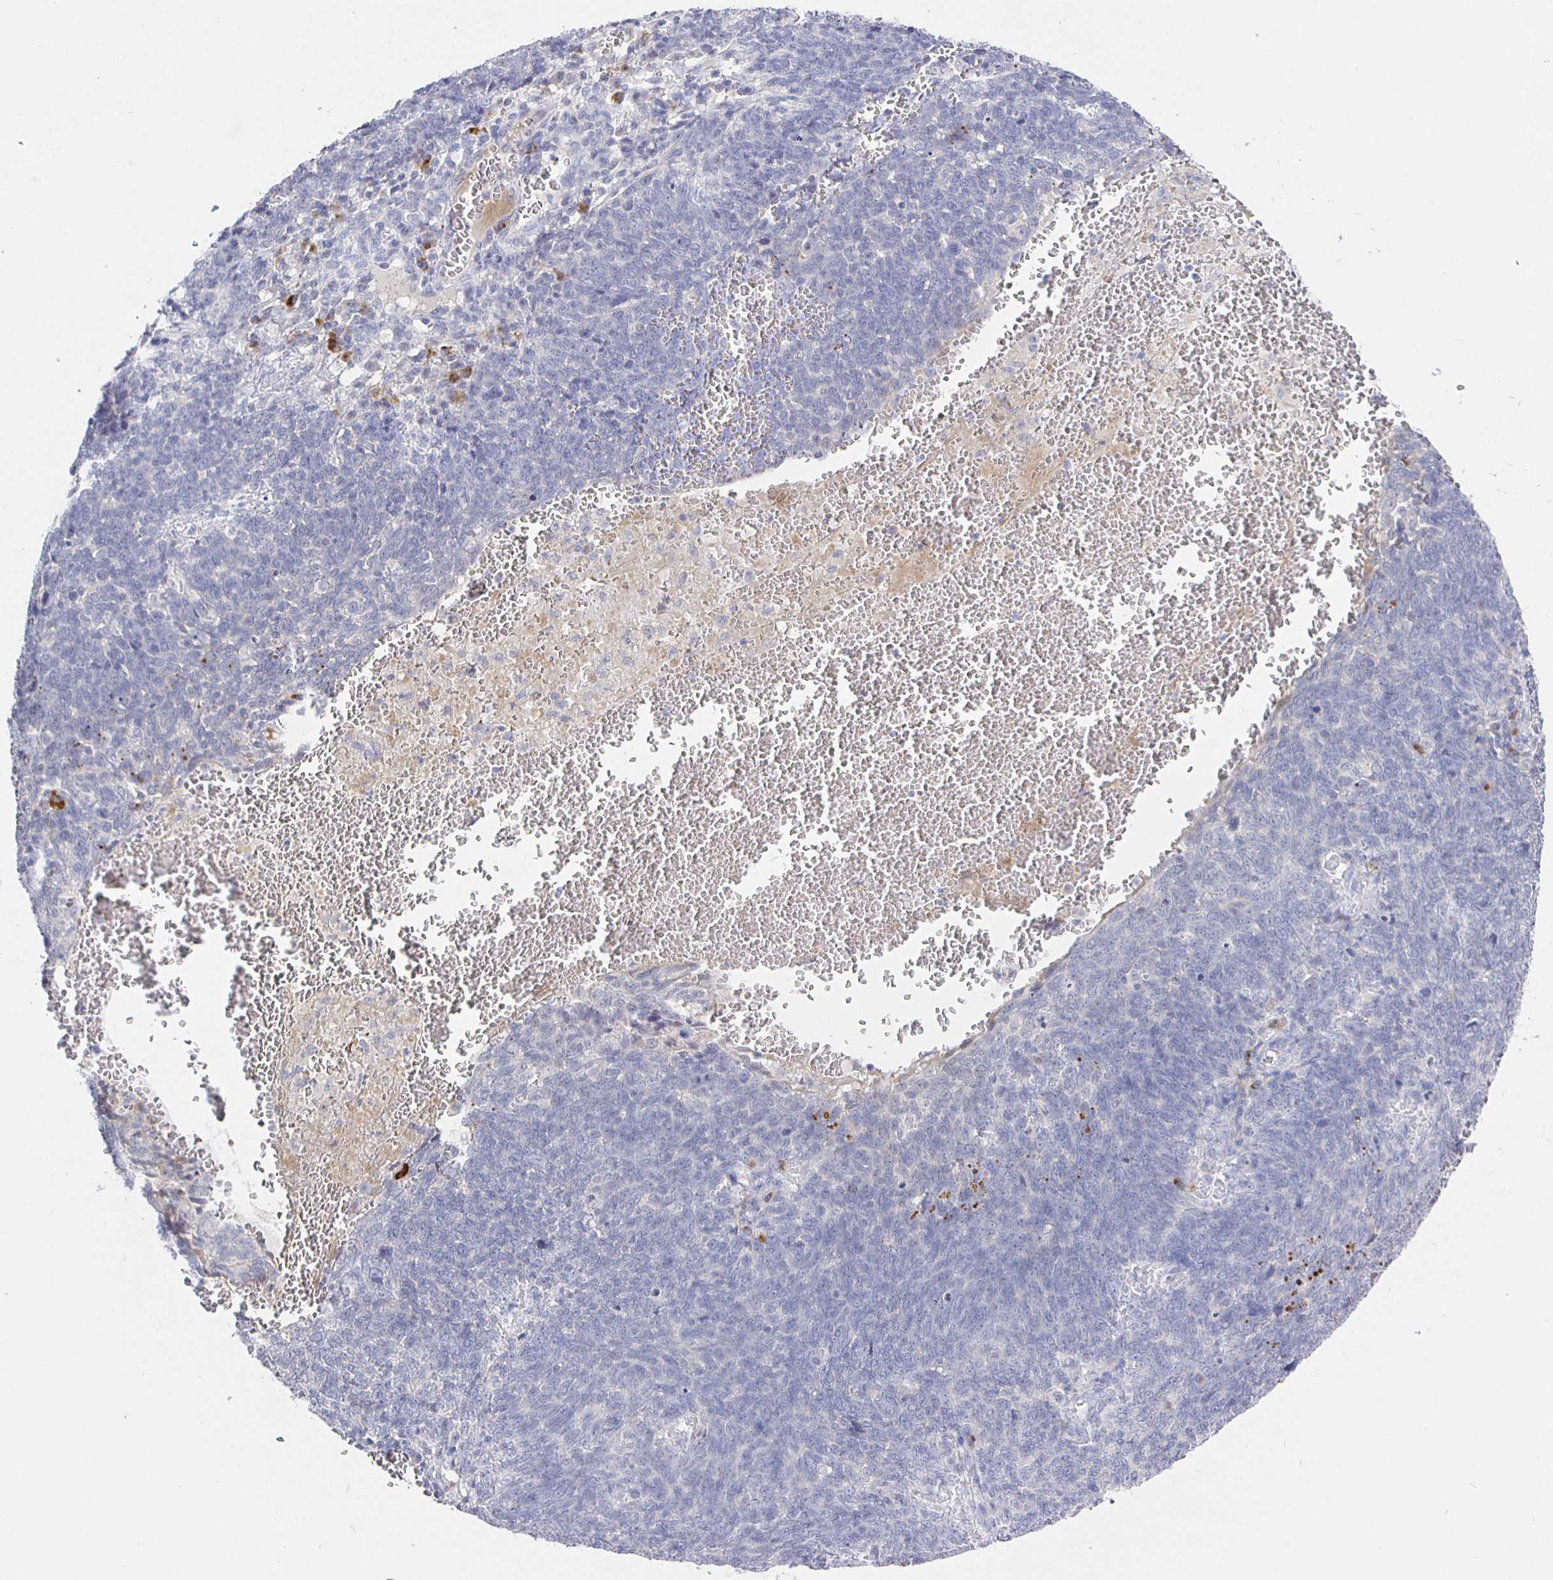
{"staining": {"intensity": "negative", "quantity": "none", "location": "none"}, "tissue": "lung cancer", "cell_type": "Tumor cells", "image_type": "cancer", "snomed": [{"axis": "morphology", "description": "Squamous cell carcinoma, NOS"}, {"axis": "topography", "description": "Lung"}], "caption": "The micrograph displays no staining of tumor cells in lung cancer (squamous cell carcinoma).", "gene": "LRRC23", "patient": {"sex": "female", "age": 72}}